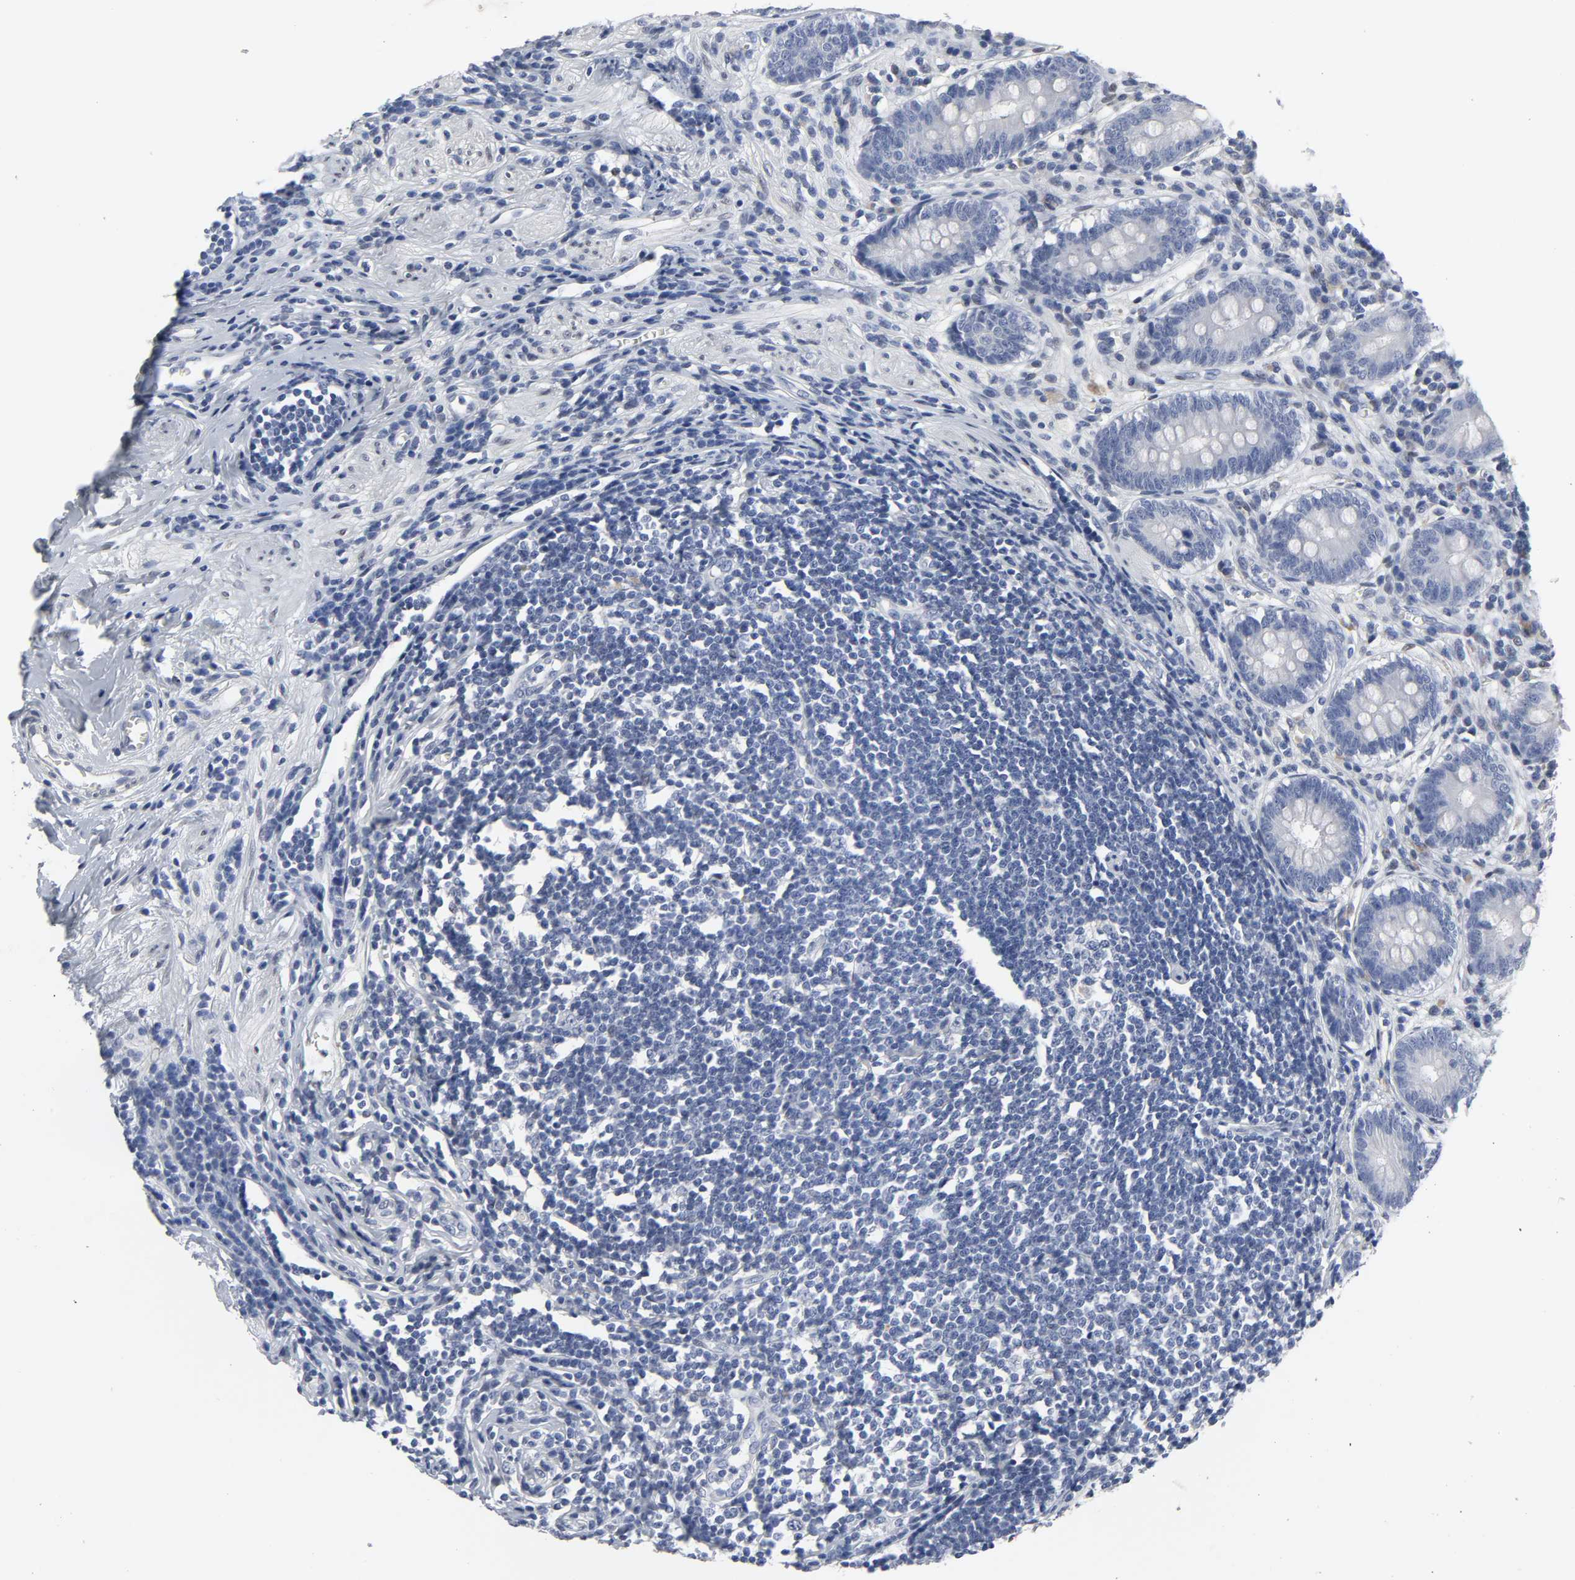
{"staining": {"intensity": "negative", "quantity": "none", "location": "none"}, "tissue": "appendix", "cell_type": "Glandular cells", "image_type": "normal", "snomed": [{"axis": "morphology", "description": "Normal tissue, NOS"}, {"axis": "topography", "description": "Appendix"}], "caption": "Immunohistochemistry (IHC) photomicrograph of benign appendix: appendix stained with DAB (3,3'-diaminobenzidine) exhibits no significant protein staining in glandular cells.", "gene": "SALL2", "patient": {"sex": "female", "age": 50}}